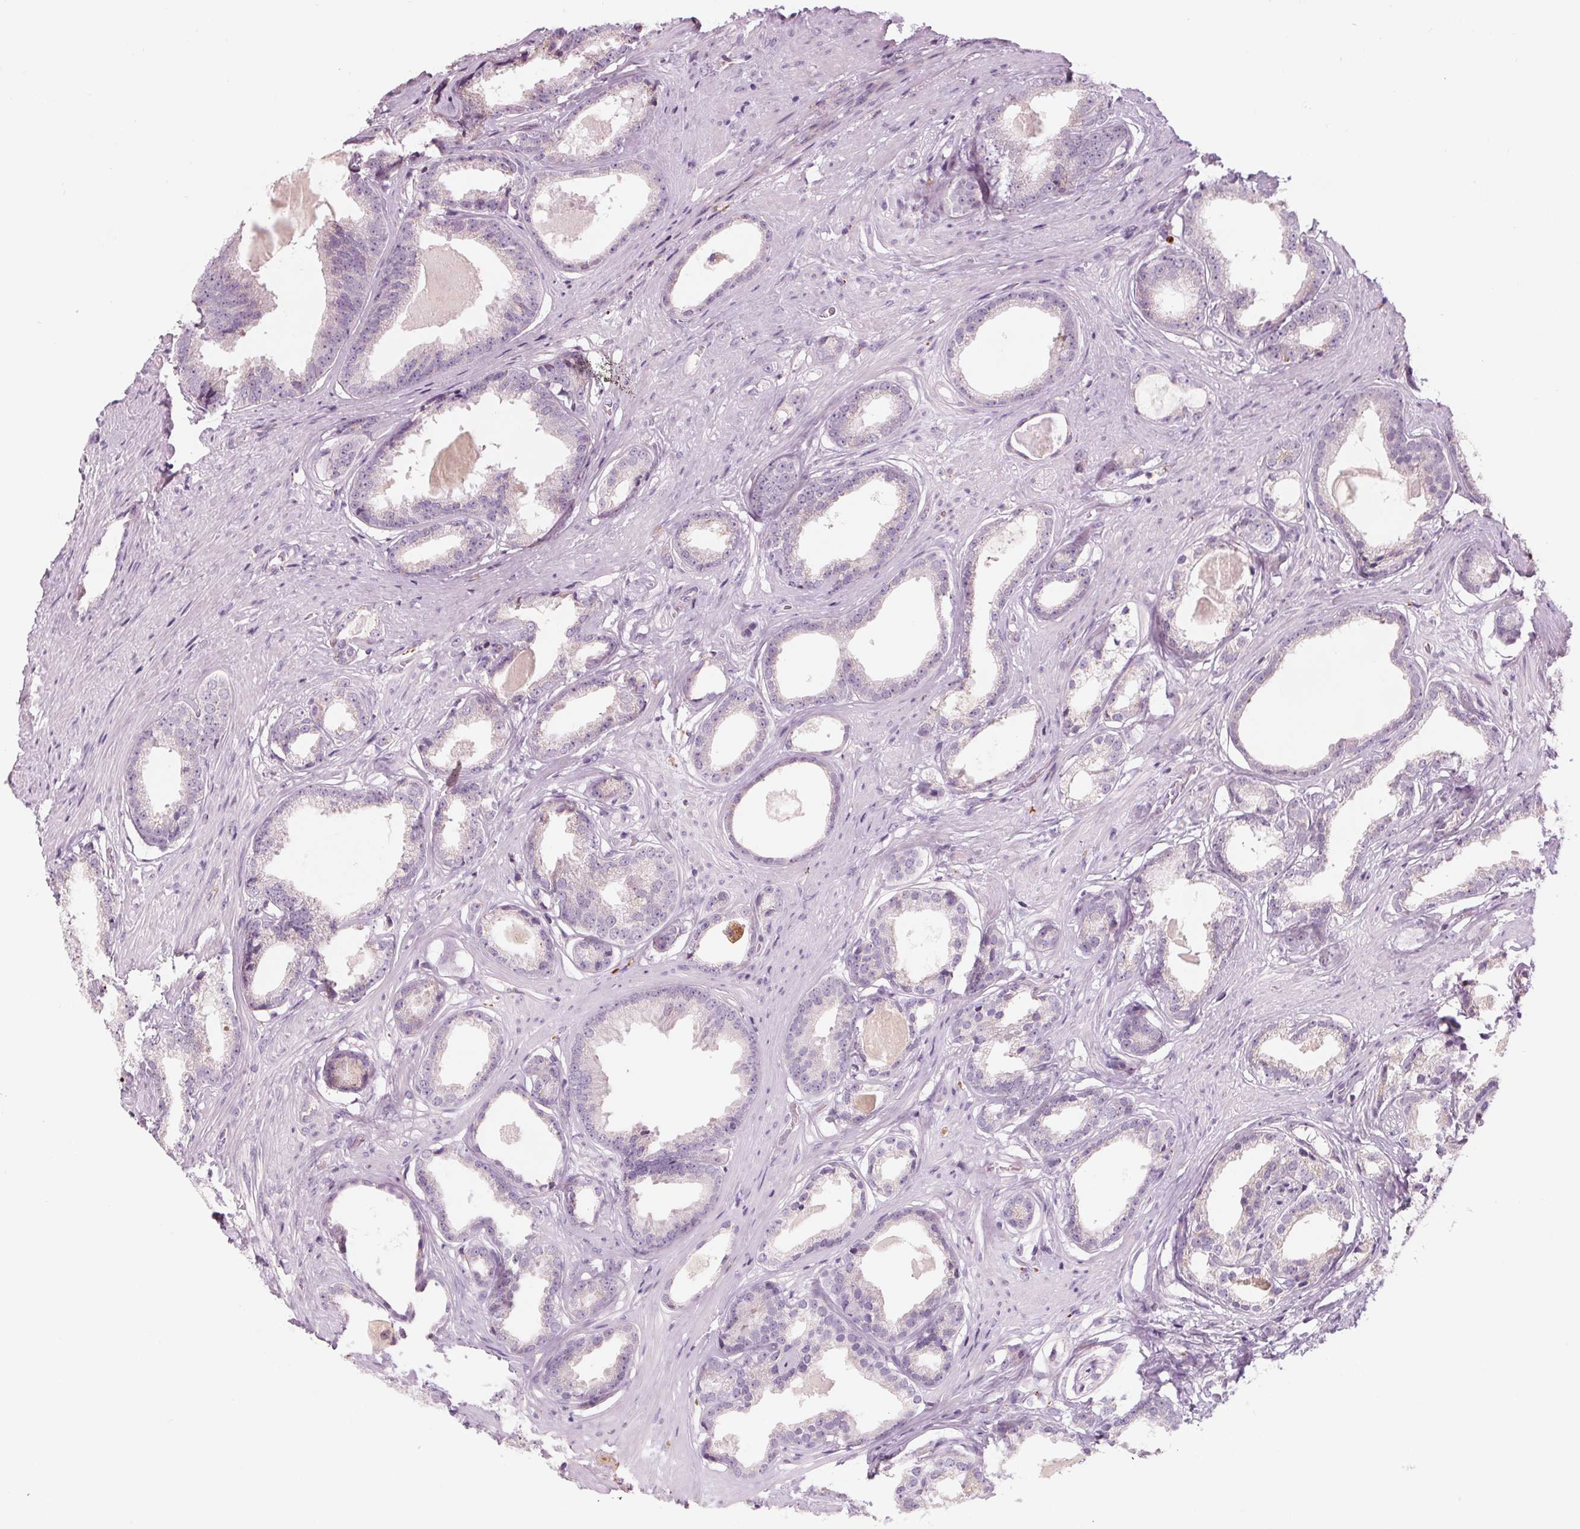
{"staining": {"intensity": "negative", "quantity": "none", "location": "none"}, "tissue": "prostate cancer", "cell_type": "Tumor cells", "image_type": "cancer", "snomed": [{"axis": "morphology", "description": "Adenocarcinoma, Low grade"}, {"axis": "topography", "description": "Prostate"}], "caption": "DAB immunohistochemical staining of prostate cancer shows no significant positivity in tumor cells.", "gene": "SAMD5", "patient": {"sex": "male", "age": 65}}